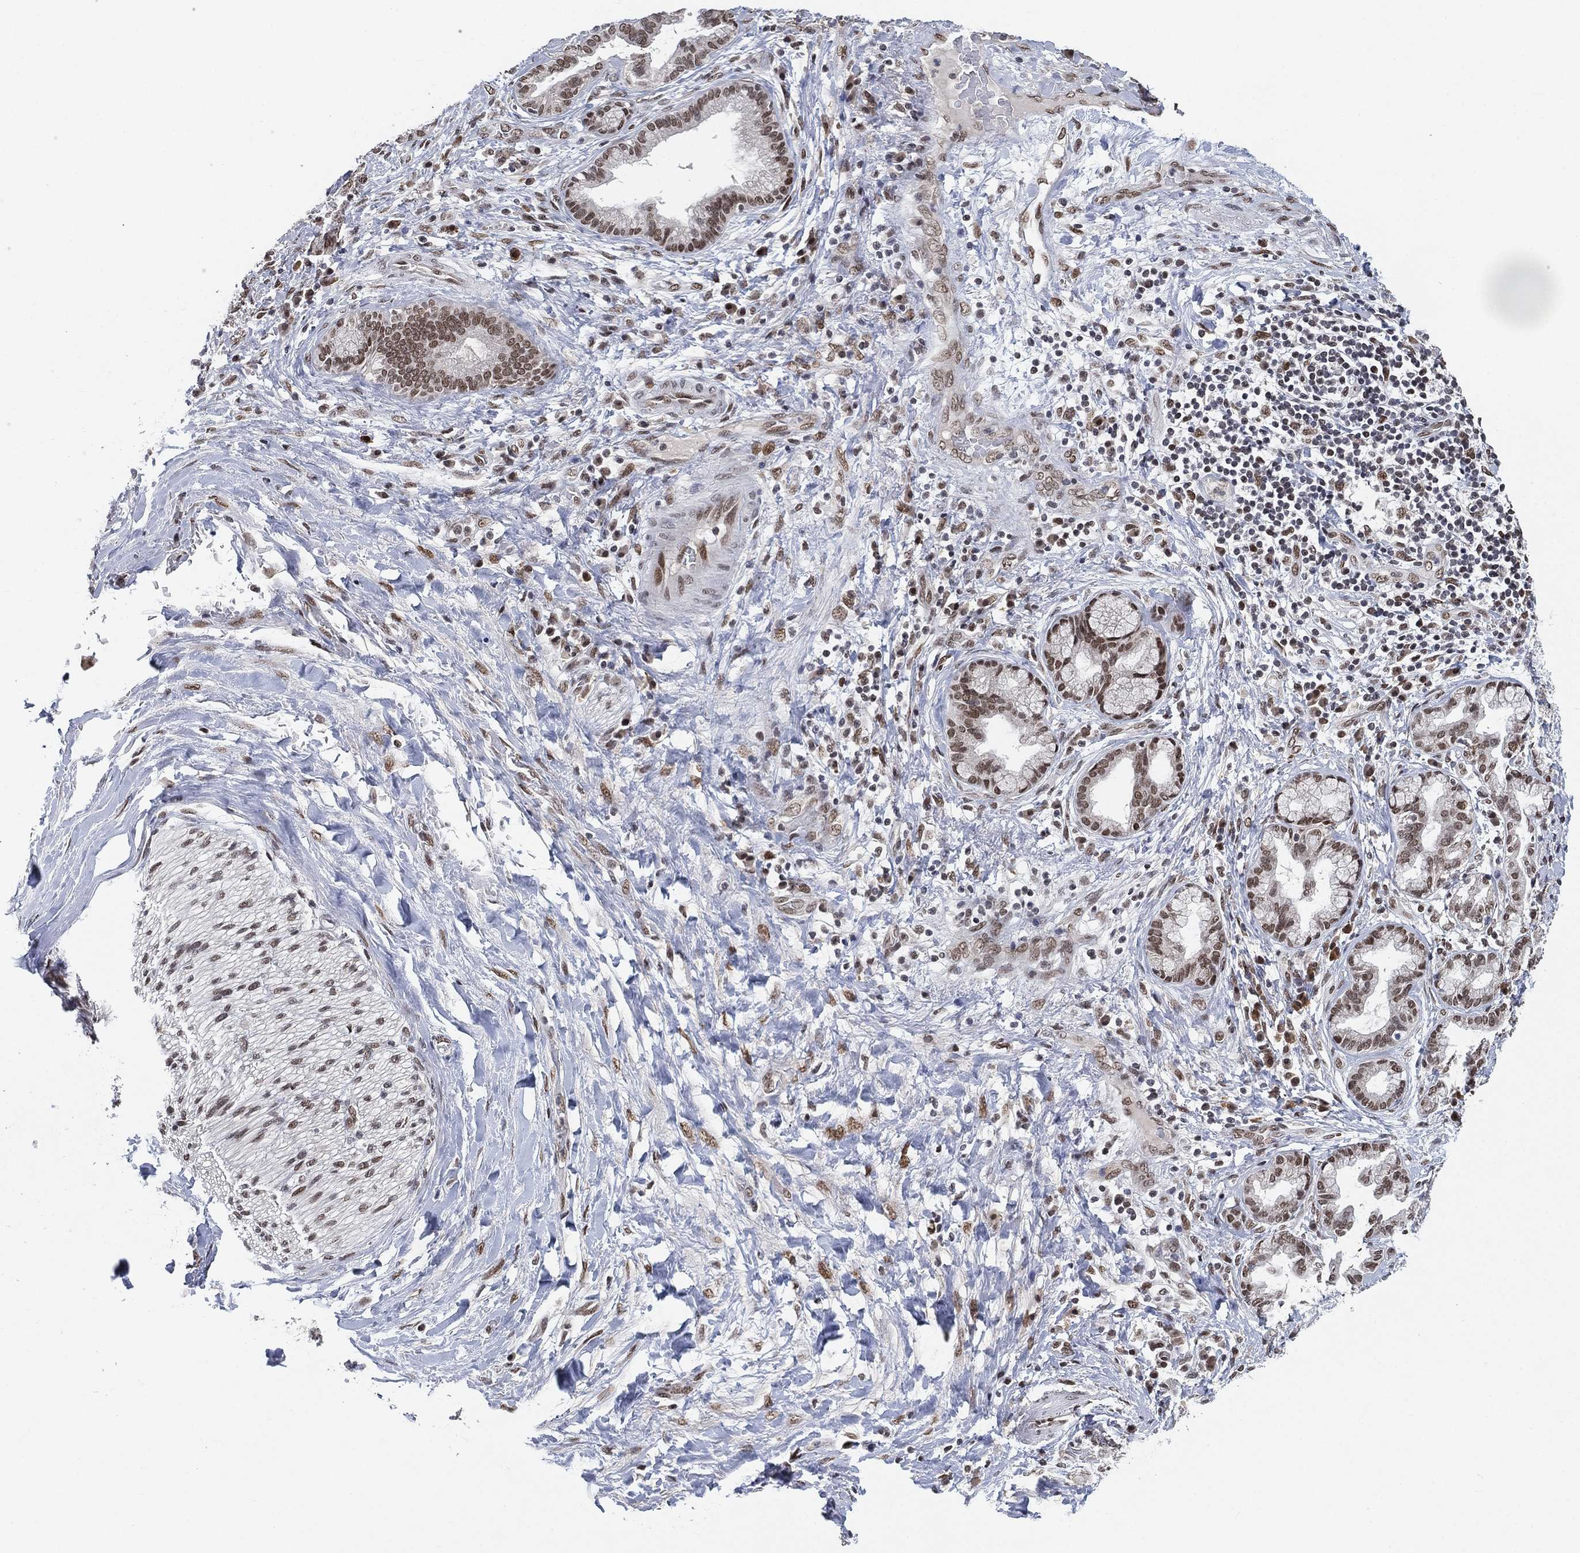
{"staining": {"intensity": "moderate", "quantity": ">75%", "location": "nuclear"}, "tissue": "liver cancer", "cell_type": "Tumor cells", "image_type": "cancer", "snomed": [{"axis": "morphology", "description": "Cholangiocarcinoma"}, {"axis": "topography", "description": "Liver"}], "caption": "Immunohistochemistry (IHC) of human liver cholangiocarcinoma displays medium levels of moderate nuclear expression in approximately >75% of tumor cells. (DAB IHC with brightfield microscopy, high magnification).", "gene": "YLPM1", "patient": {"sex": "female", "age": 73}}